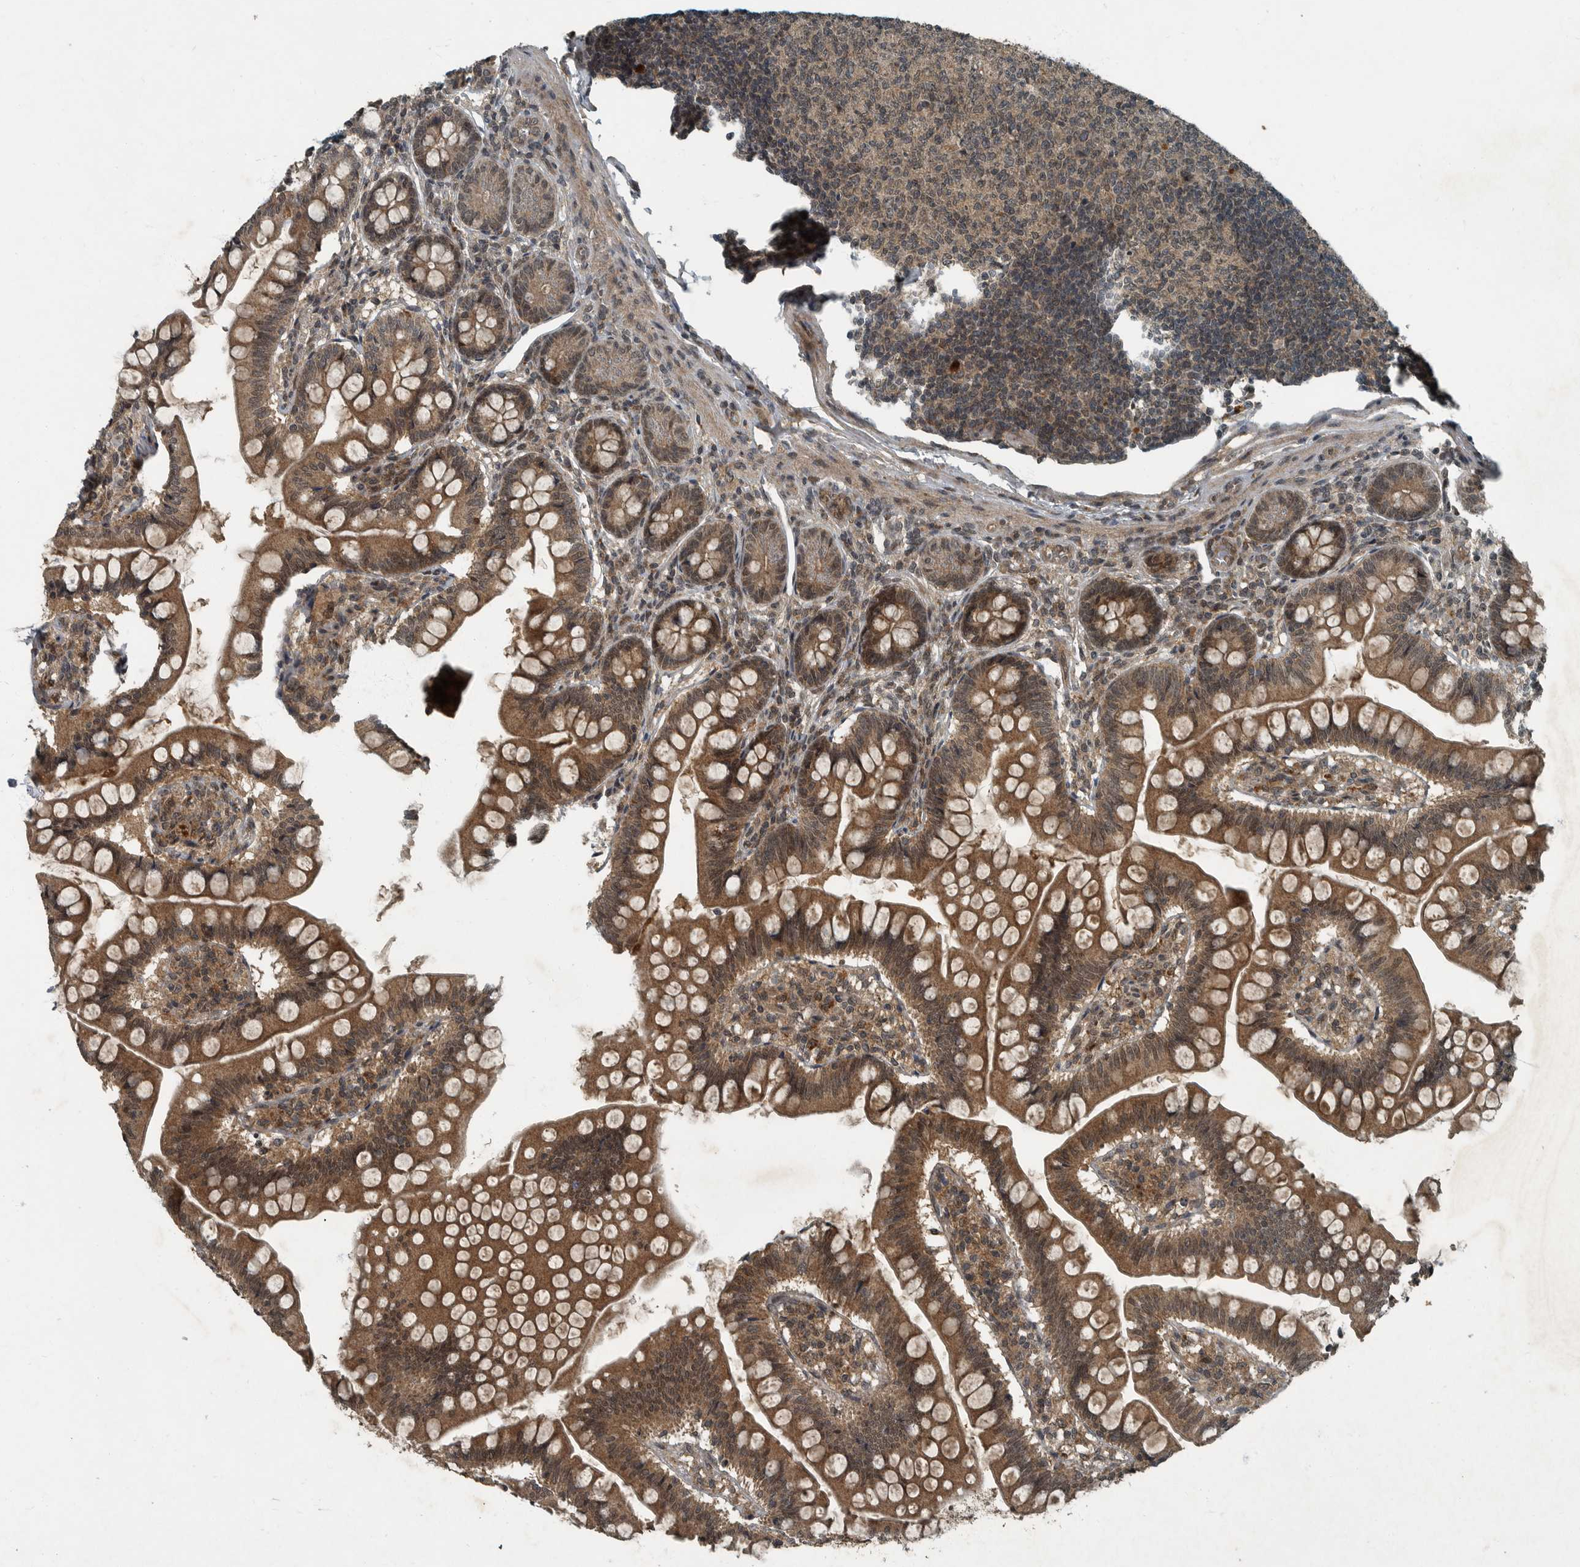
{"staining": {"intensity": "moderate", "quantity": ">75%", "location": "cytoplasmic/membranous,nuclear"}, "tissue": "small intestine", "cell_type": "Glandular cells", "image_type": "normal", "snomed": [{"axis": "morphology", "description": "Normal tissue, NOS"}, {"axis": "topography", "description": "Small intestine"}], "caption": "This micrograph displays IHC staining of normal small intestine, with medium moderate cytoplasmic/membranous,nuclear positivity in about >75% of glandular cells.", "gene": "FOXO1", "patient": {"sex": "male", "age": 7}}